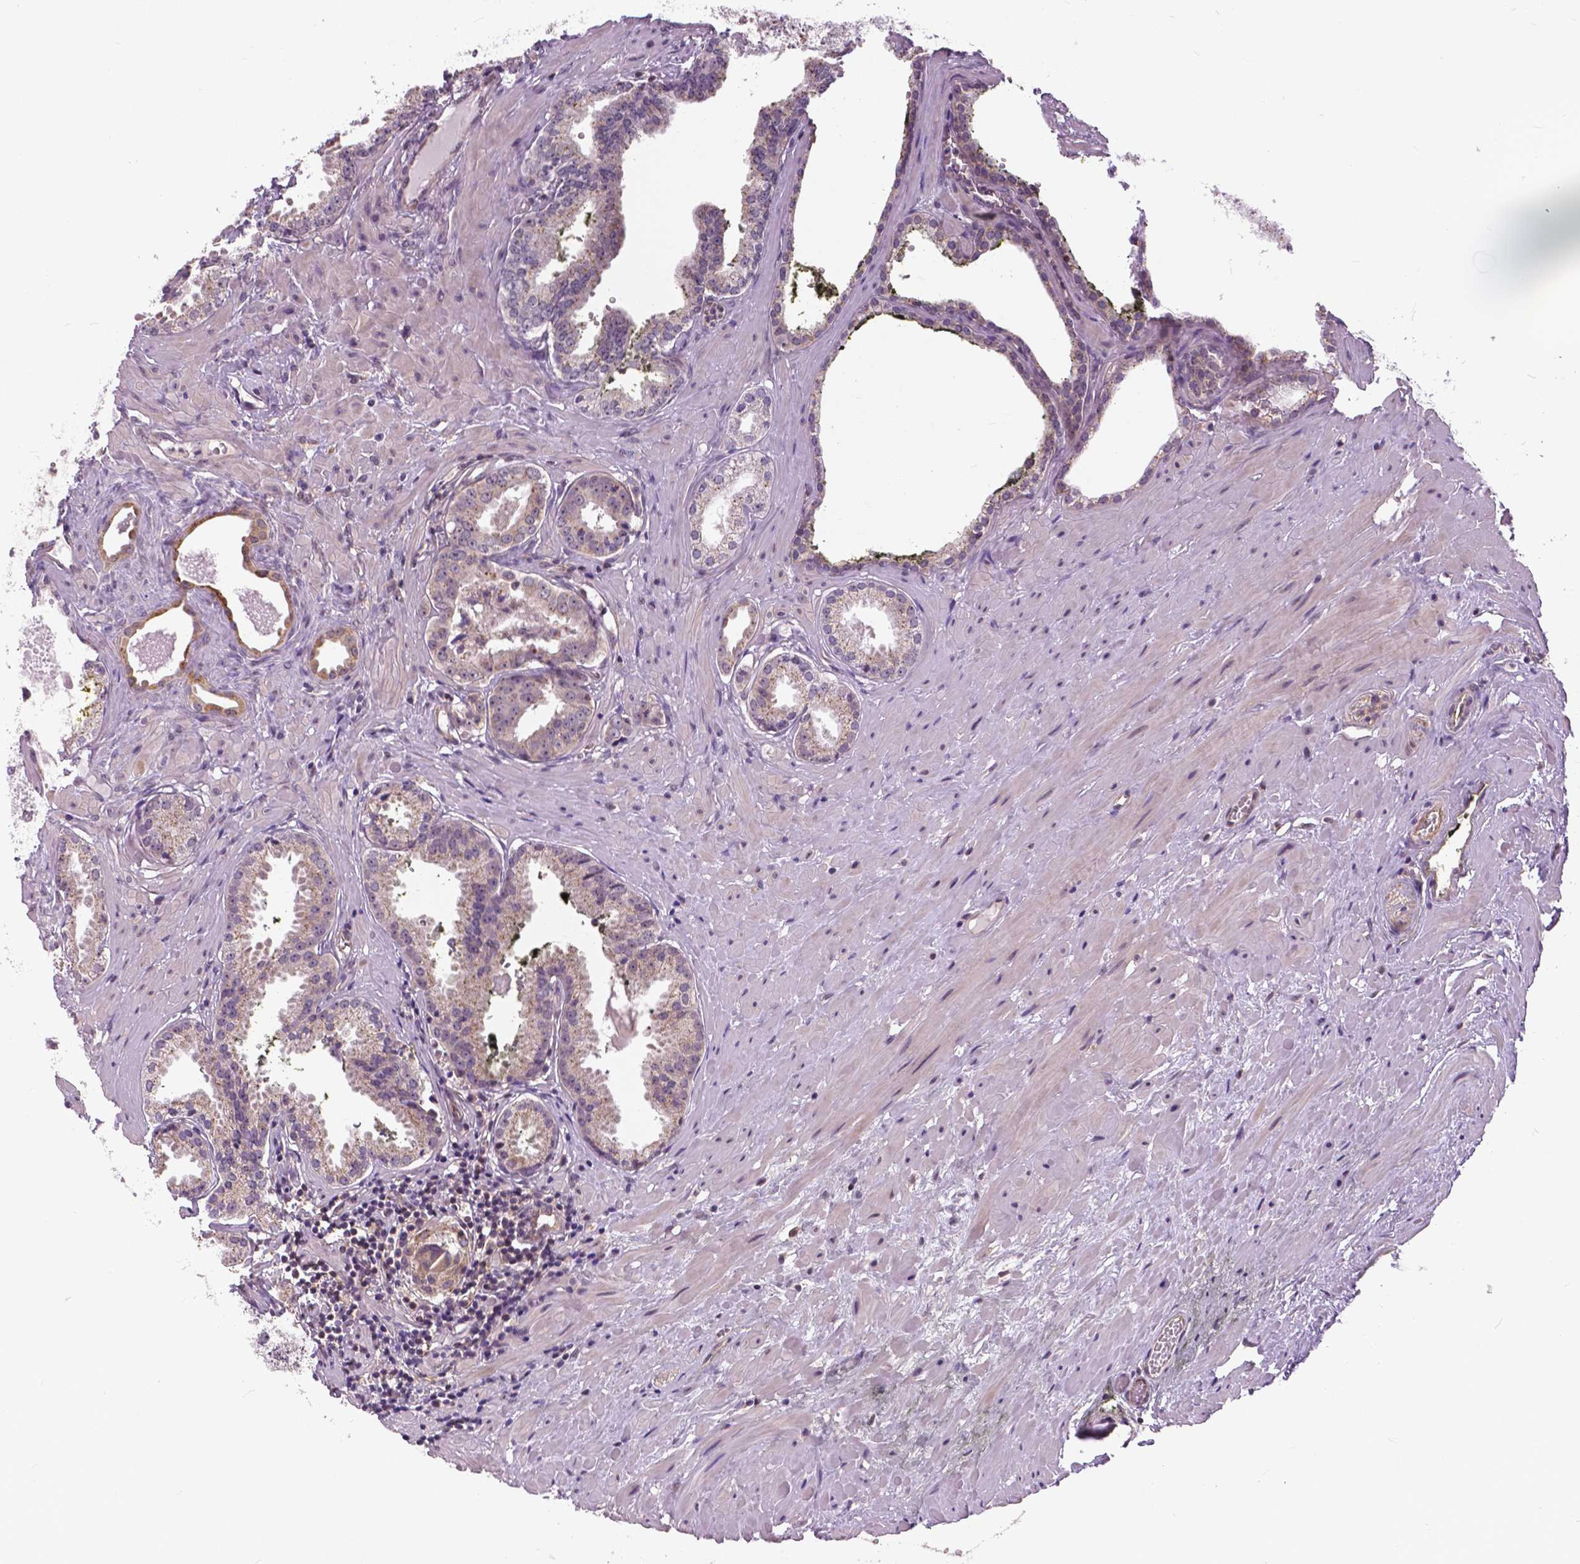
{"staining": {"intensity": "weak", "quantity": "25%-75%", "location": "cytoplasmic/membranous"}, "tissue": "prostate cancer", "cell_type": "Tumor cells", "image_type": "cancer", "snomed": [{"axis": "morphology", "description": "Adenocarcinoma, NOS"}, {"axis": "morphology", "description": "Adenocarcinoma, Low grade"}, {"axis": "topography", "description": "Prostate"}], "caption": "Tumor cells display weak cytoplasmic/membranous staining in about 25%-75% of cells in prostate low-grade adenocarcinoma.", "gene": "ANXA13", "patient": {"sex": "male", "age": 64}}